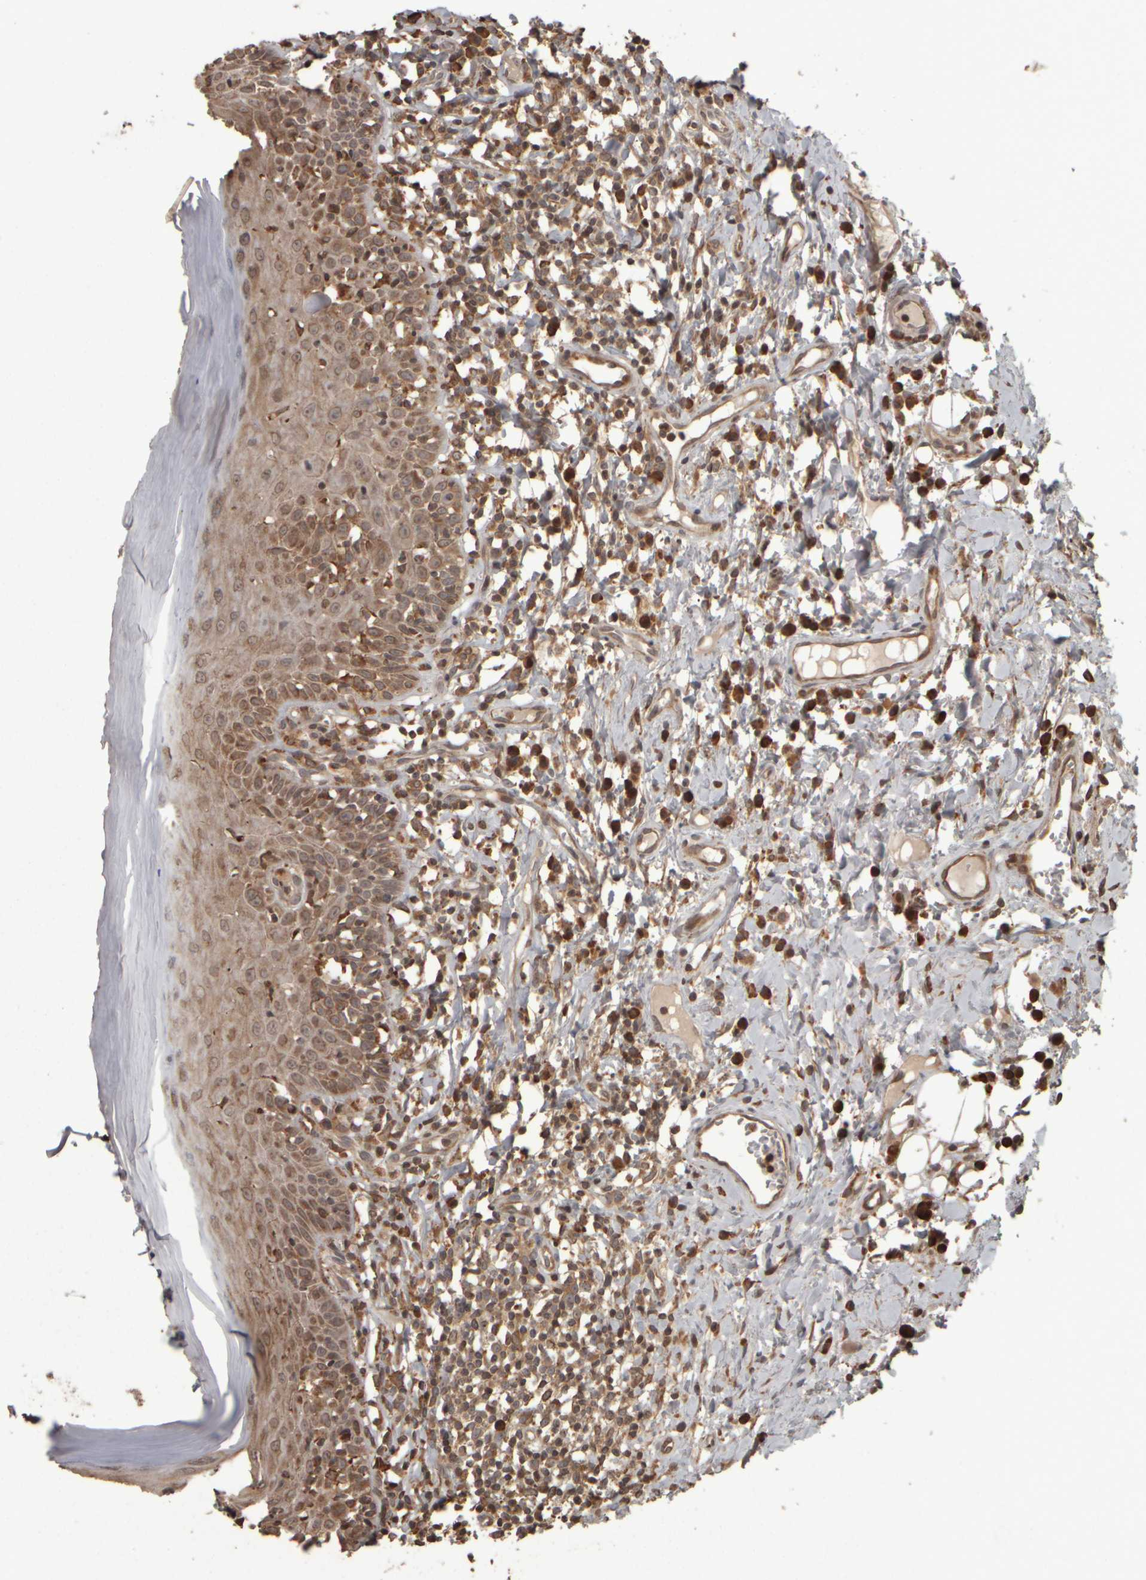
{"staining": {"intensity": "moderate", "quantity": ">75%", "location": "cytoplasmic/membranous"}, "tissue": "oral mucosa", "cell_type": "Squamous epithelial cells", "image_type": "normal", "snomed": [{"axis": "morphology", "description": "Normal tissue, NOS"}, {"axis": "topography", "description": "Oral tissue"}], "caption": "Immunohistochemistry (IHC) histopathology image of normal oral mucosa: human oral mucosa stained using IHC exhibits medium levels of moderate protein expression localized specifically in the cytoplasmic/membranous of squamous epithelial cells, appearing as a cytoplasmic/membranous brown color.", "gene": "AGBL3", "patient": {"sex": "male", "age": 82}}